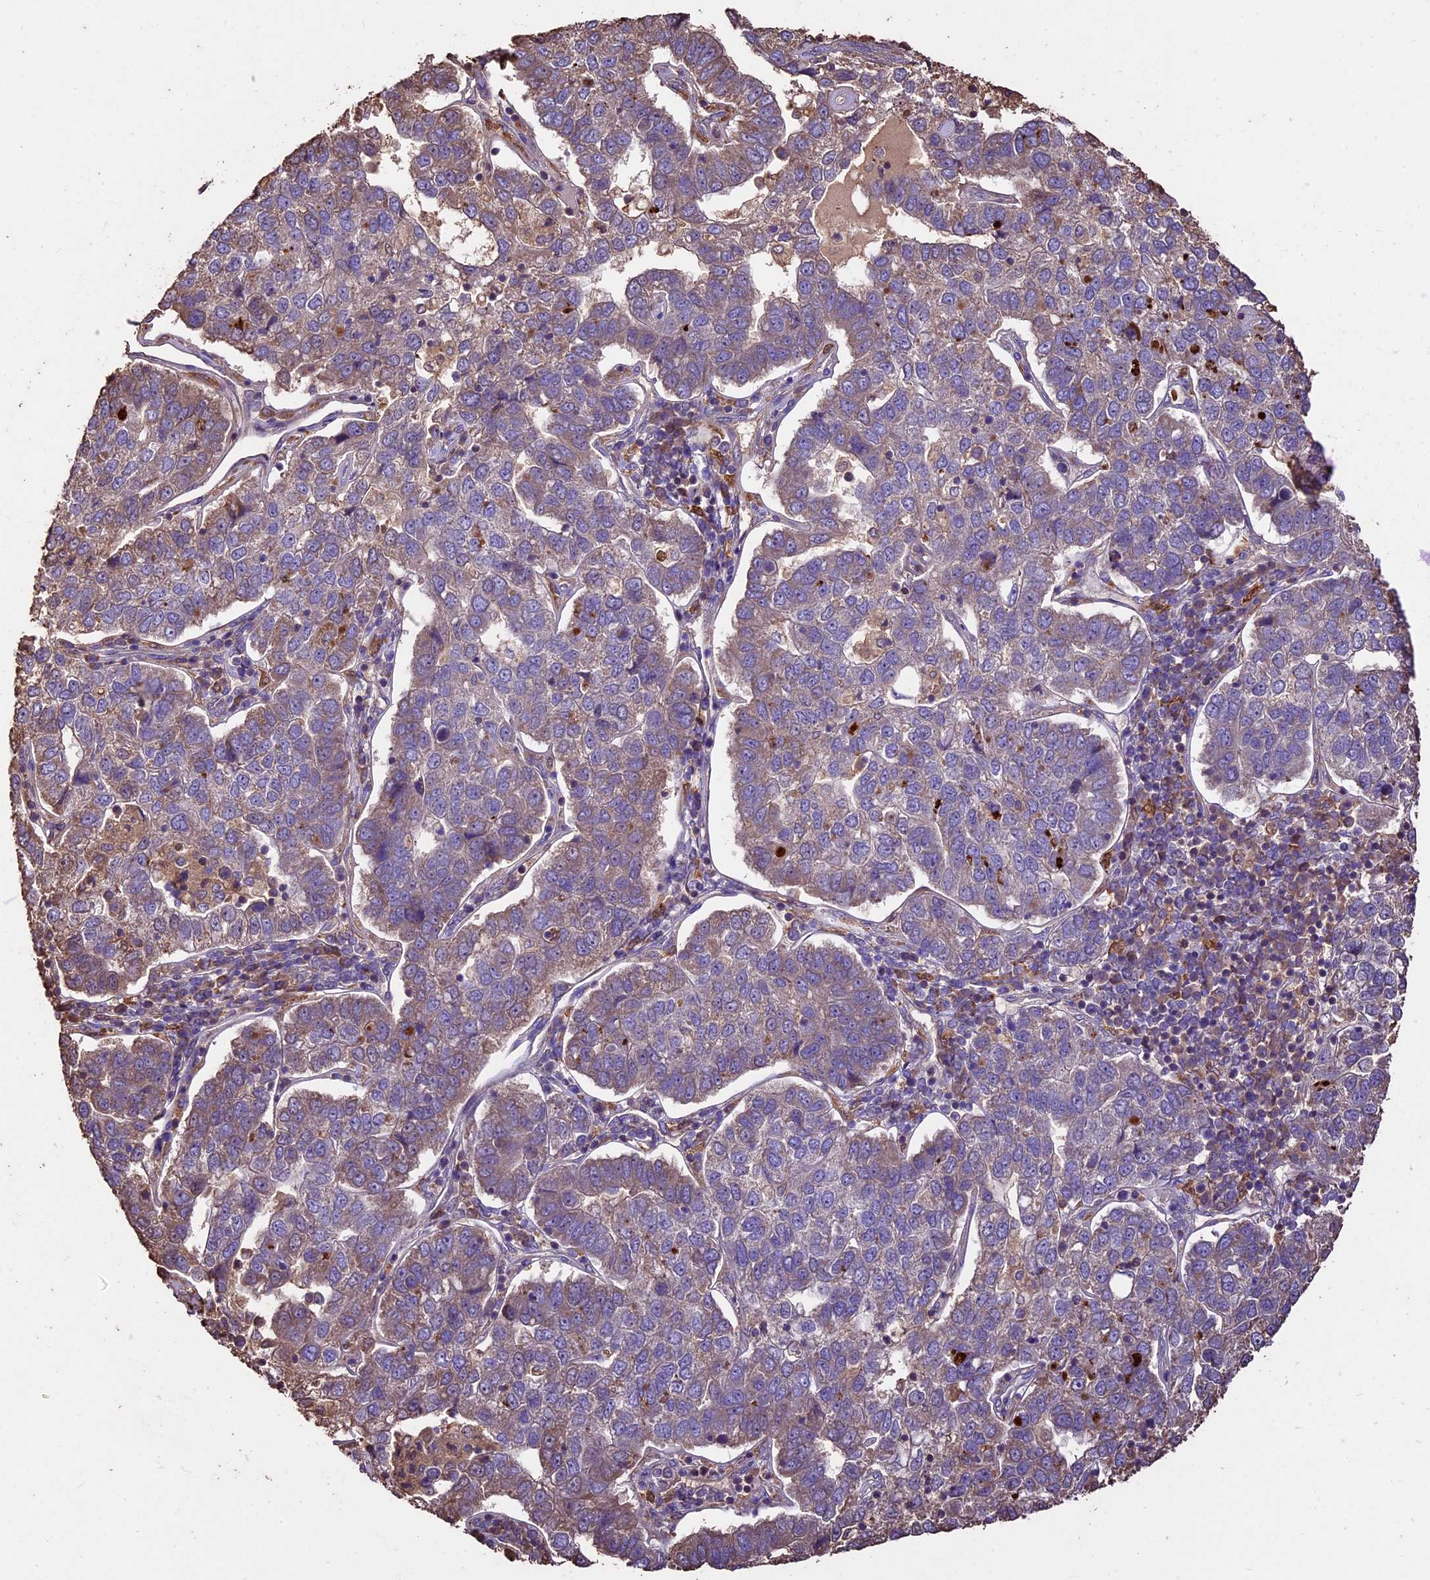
{"staining": {"intensity": "weak", "quantity": "<25%", "location": "cytoplasmic/membranous"}, "tissue": "pancreatic cancer", "cell_type": "Tumor cells", "image_type": "cancer", "snomed": [{"axis": "morphology", "description": "Adenocarcinoma, NOS"}, {"axis": "topography", "description": "Pancreas"}], "caption": "High power microscopy image of an IHC image of pancreatic cancer, revealing no significant expression in tumor cells. The staining is performed using DAB brown chromogen with nuclei counter-stained in using hematoxylin.", "gene": "CRLF1", "patient": {"sex": "female", "age": 61}}